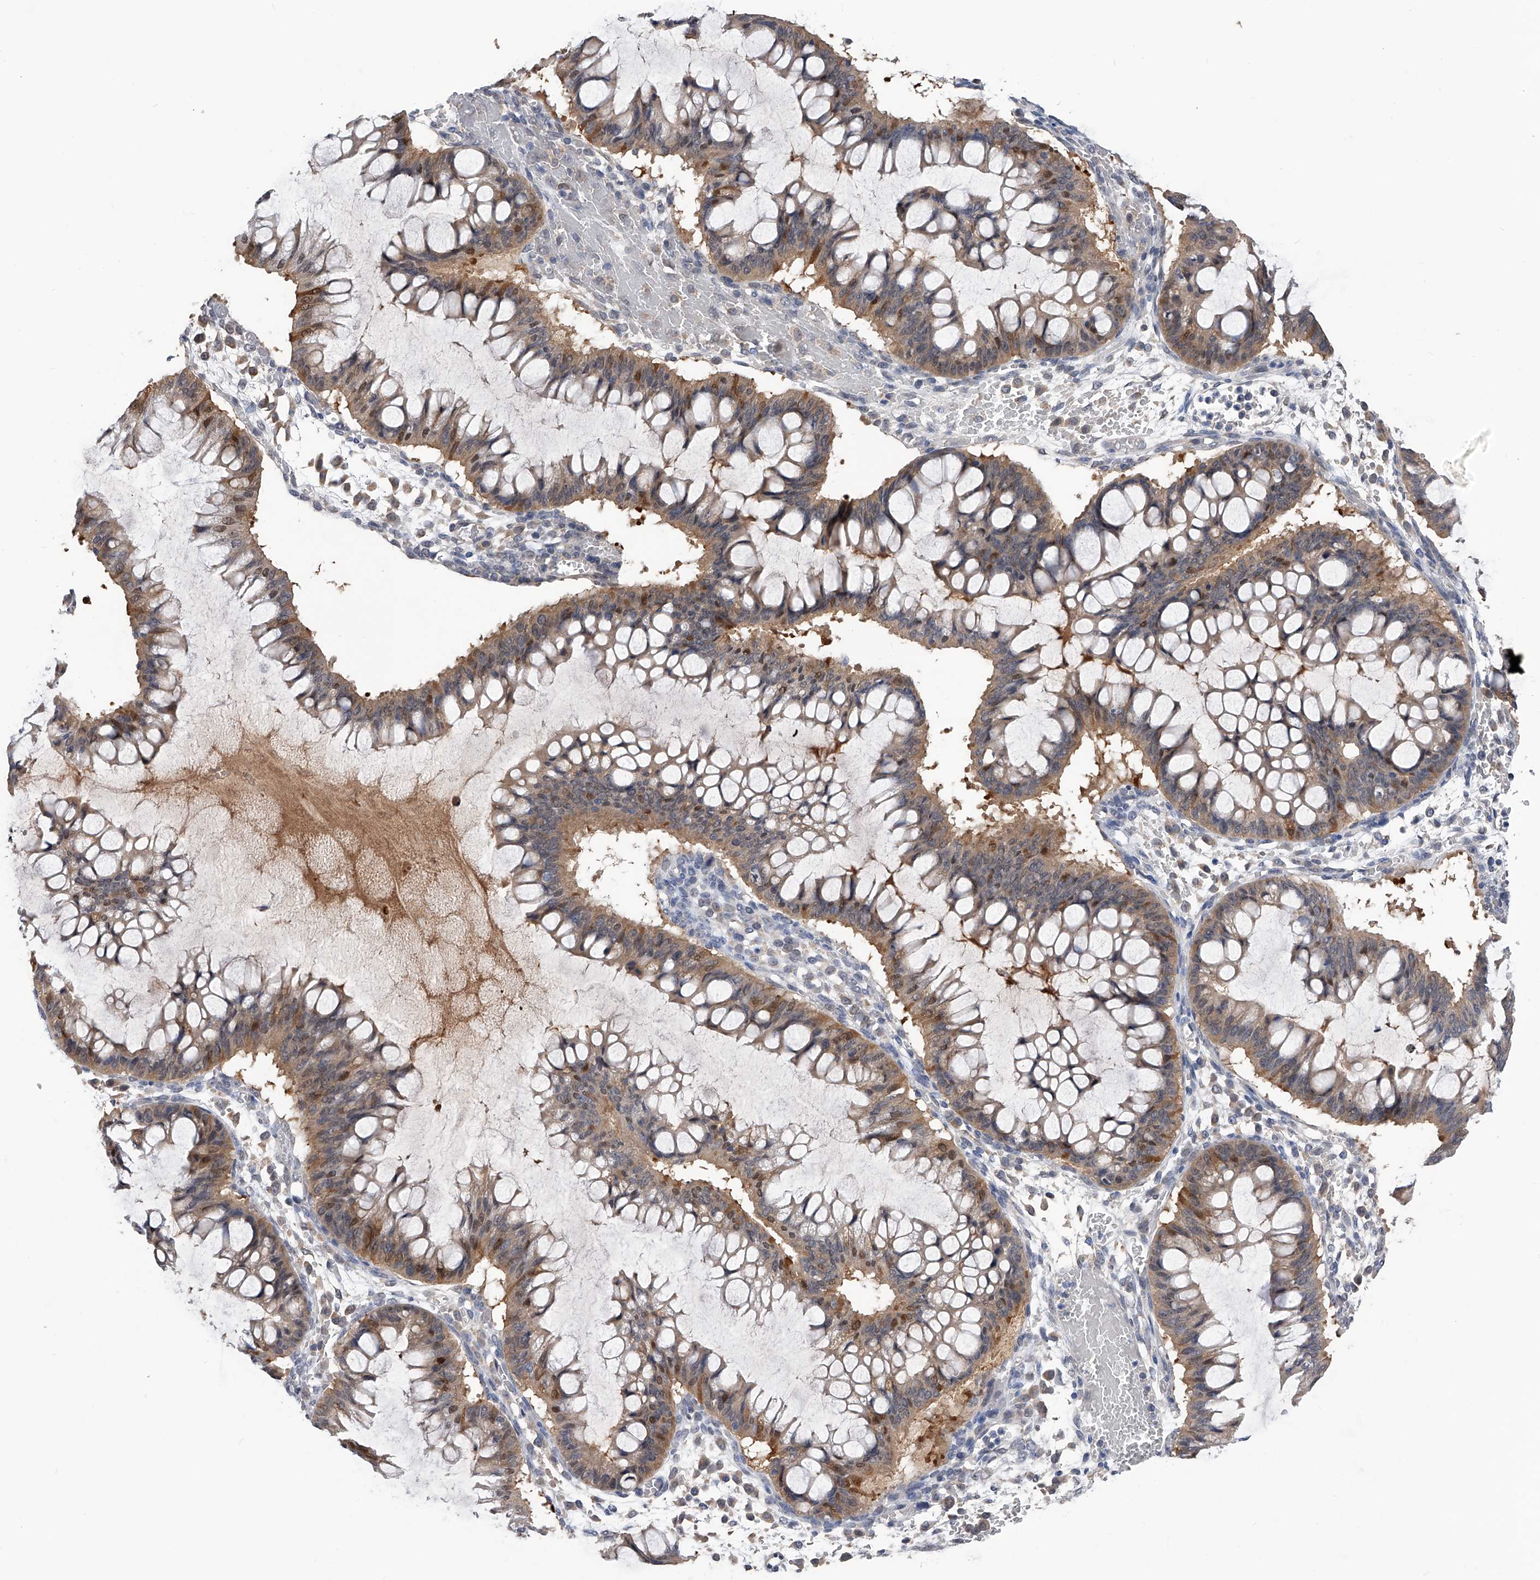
{"staining": {"intensity": "moderate", "quantity": ">75%", "location": "cytoplasmic/membranous,nuclear"}, "tissue": "ovarian cancer", "cell_type": "Tumor cells", "image_type": "cancer", "snomed": [{"axis": "morphology", "description": "Cystadenocarcinoma, mucinous, NOS"}, {"axis": "topography", "description": "Ovary"}], "caption": "IHC (DAB (3,3'-diaminobenzidine)) staining of human mucinous cystadenocarcinoma (ovarian) reveals moderate cytoplasmic/membranous and nuclear protein staining in approximately >75% of tumor cells. (Brightfield microscopy of DAB IHC at high magnification).", "gene": "PGM3", "patient": {"sex": "female", "age": 73}}